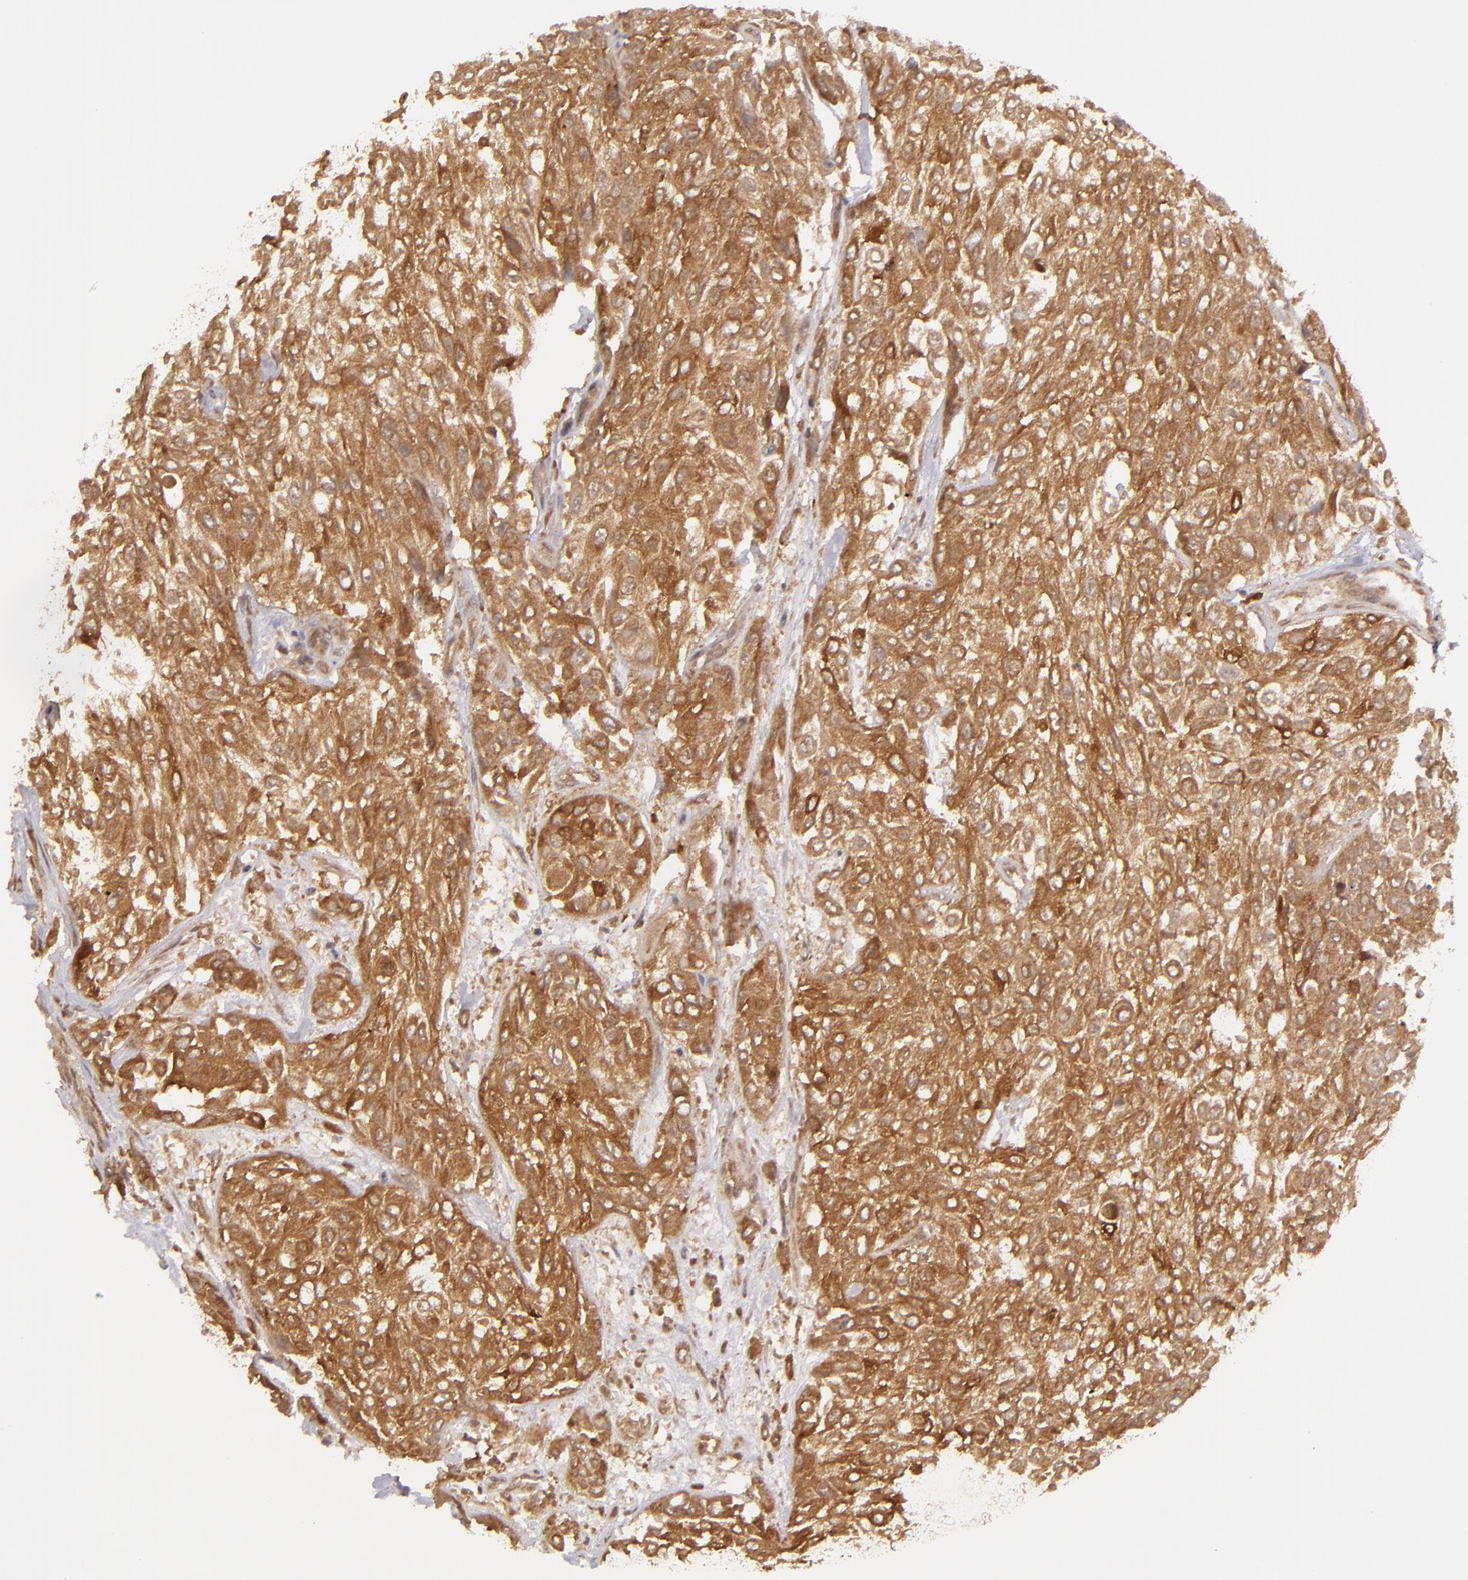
{"staining": {"intensity": "moderate", "quantity": ">75%", "location": "cytoplasmic/membranous"}, "tissue": "urothelial cancer", "cell_type": "Tumor cells", "image_type": "cancer", "snomed": [{"axis": "morphology", "description": "Urothelial carcinoma, High grade"}, {"axis": "topography", "description": "Urinary bladder"}], "caption": "Human high-grade urothelial carcinoma stained with a protein marker reveals moderate staining in tumor cells.", "gene": "MAPK3", "patient": {"sex": "male", "age": 57}}